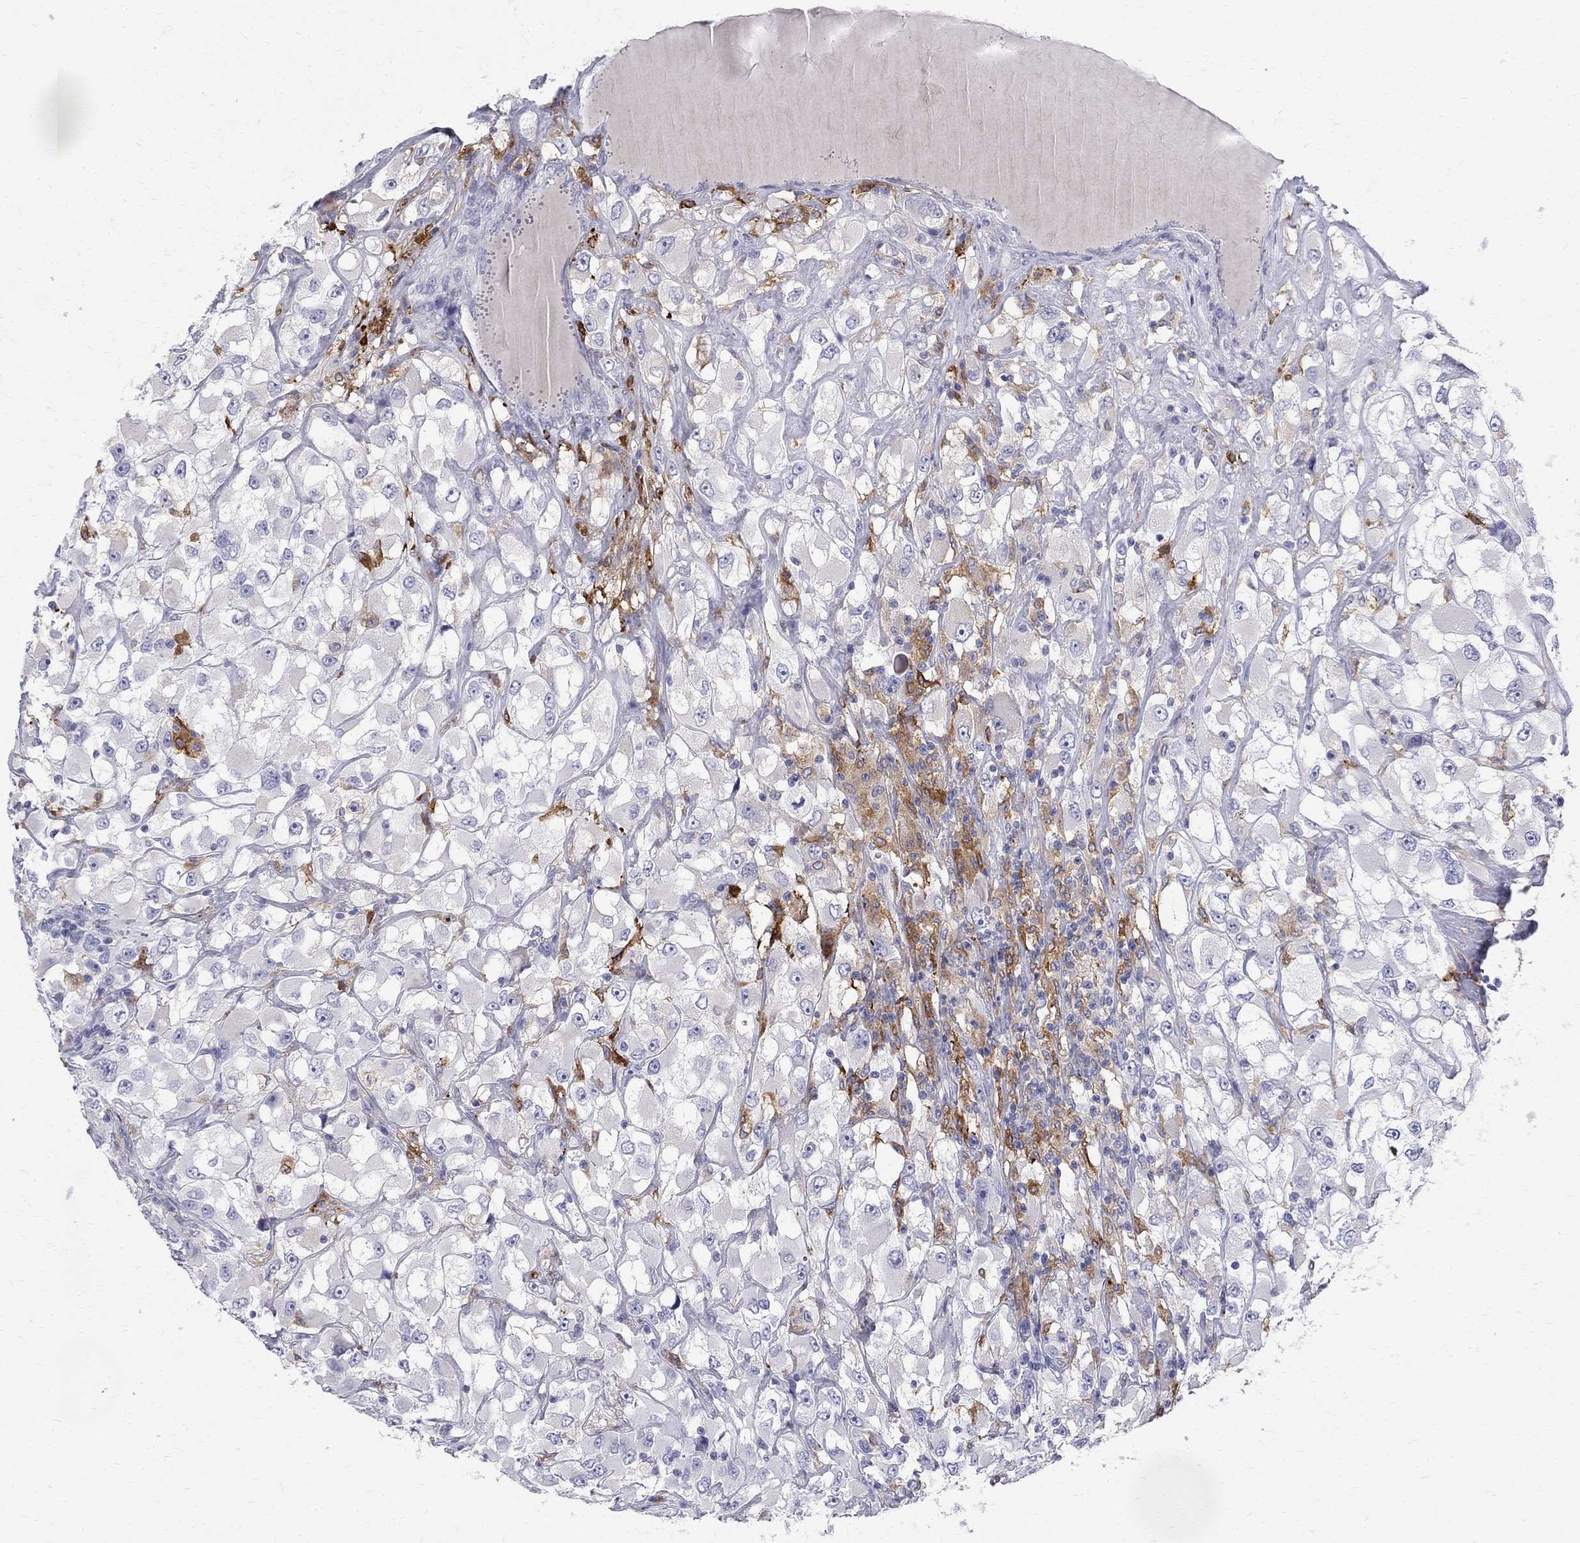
{"staining": {"intensity": "negative", "quantity": "none", "location": "none"}, "tissue": "renal cancer", "cell_type": "Tumor cells", "image_type": "cancer", "snomed": [{"axis": "morphology", "description": "Adenocarcinoma, NOS"}, {"axis": "topography", "description": "Kidney"}], "caption": "Photomicrograph shows no significant protein staining in tumor cells of adenocarcinoma (renal).", "gene": "AGER", "patient": {"sex": "female", "age": 52}}